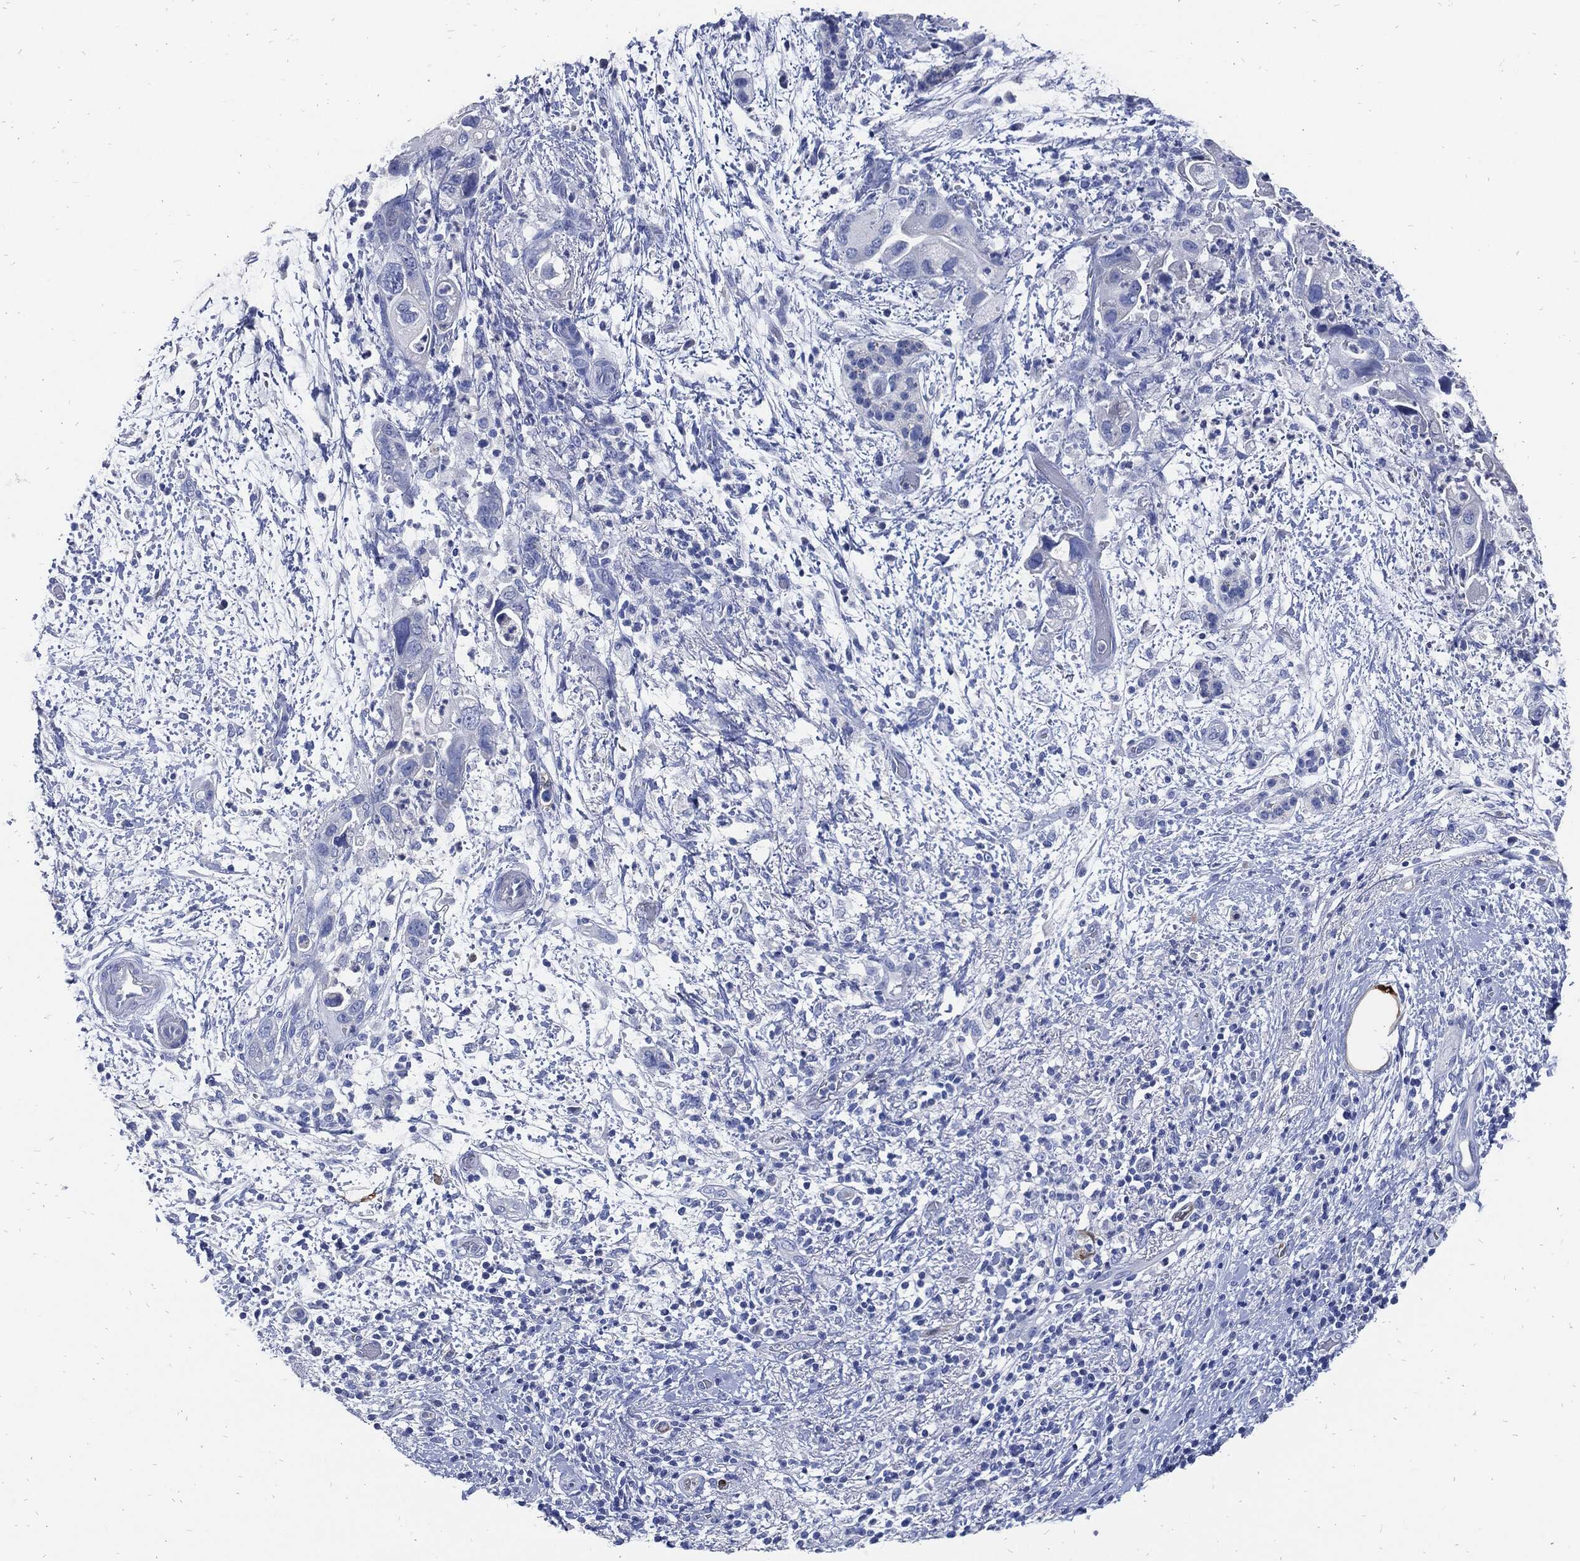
{"staining": {"intensity": "negative", "quantity": "none", "location": "none"}, "tissue": "pancreatic cancer", "cell_type": "Tumor cells", "image_type": "cancer", "snomed": [{"axis": "morphology", "description": "Adenocarcinoma, NOS"}, {"axis": "topography", "description": "Pancreas"}], "caption": "Image shows no protein expression in tumor cells of pancreatic cancer (adenocarcinoma) tissue.", "gene": "FABP4", "patient": {"sex": "female", "age": 72}}